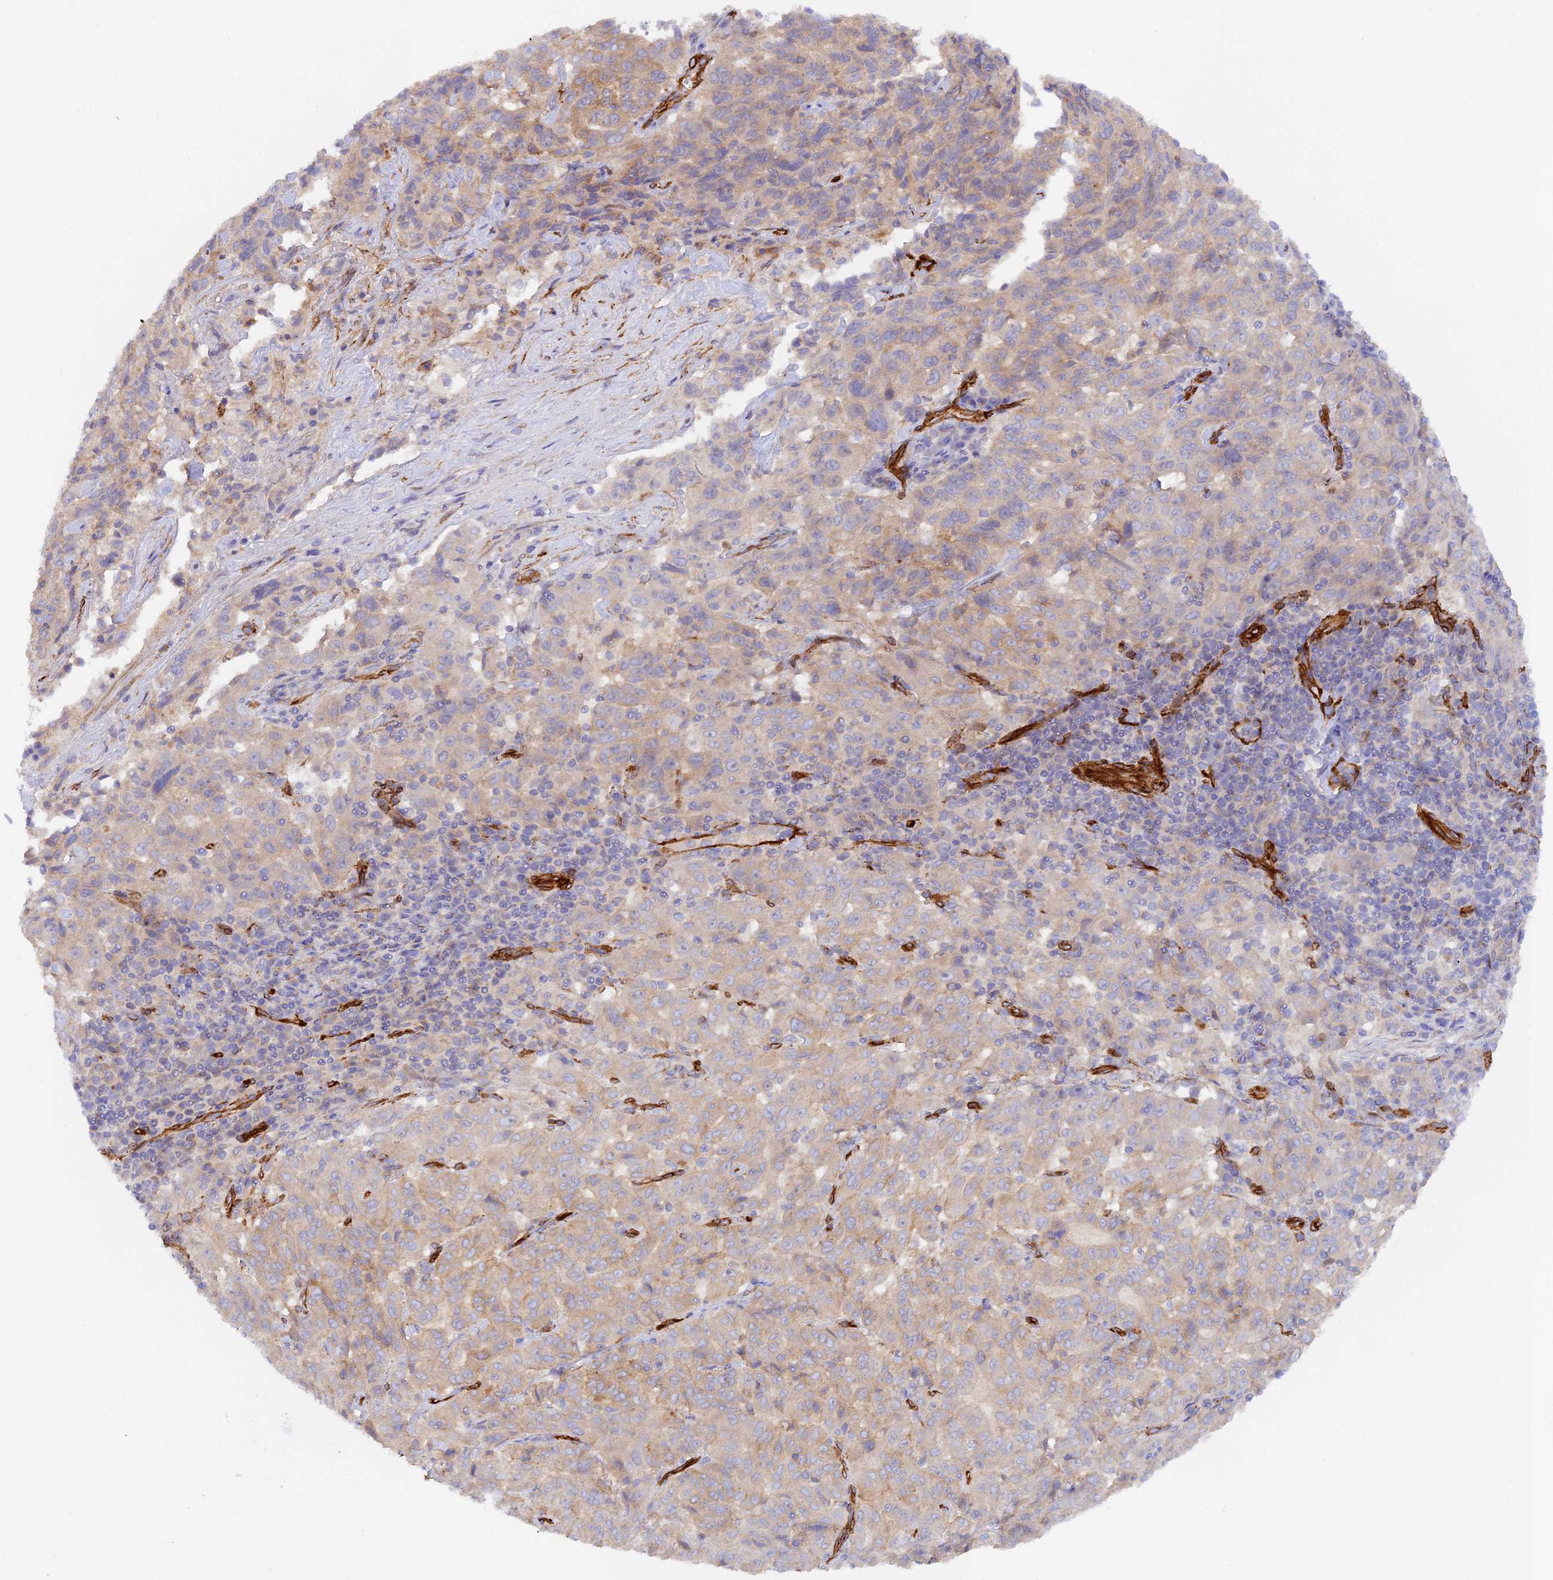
{"staining": {"intensity": "moderate", "quantity": "25%-75%", "location": "cytoplasmic/membranous"}, "tissue": "pancreatic cancer", "cell_type": "Tumor cells", "image_type": "cancer", "snomed": [{"axis": "morphology", "description": "Adenocarcinoma, NOS"}, {"axis": "topography", "description": "Pancreas"}], "caption": "About 25%-75% of tumor cells in human pancreatic cancer display moderate cytoplasmic/membranous protein expression as visualized by brown immunohistochemical staining.", "gene": "MYO9A", "patient": {"sex": "male", "age": 63}}